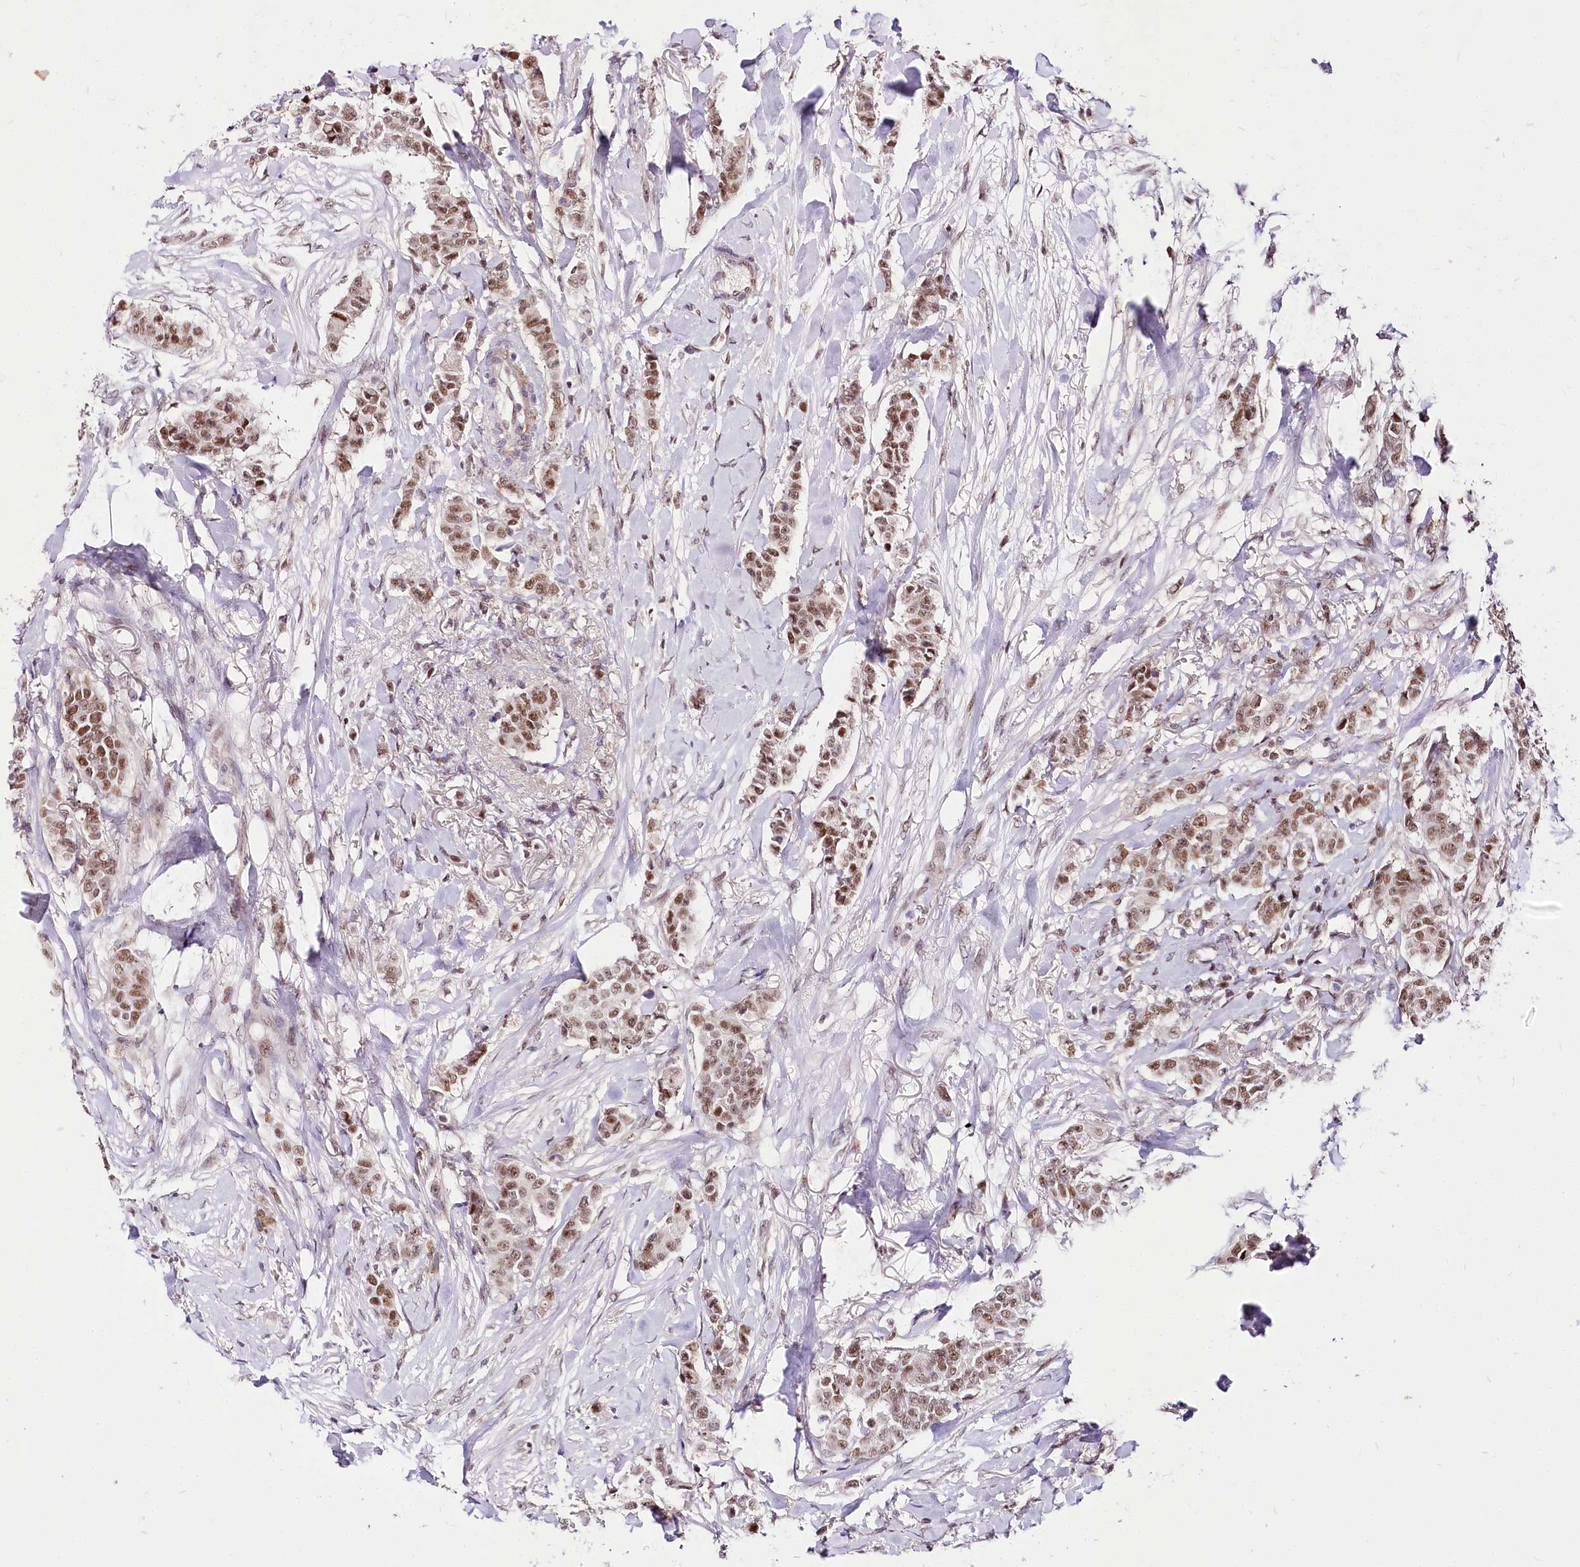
{"staining": {"intensity": "moderate", "quantity": ">75%", "location": "nuclear"}, "tissue": "breast cancer", "cell_type": "Tumor cells", "image_type": "cancer", "snomed": [{"axis": "morphology", "description": "Duct carcinoma"}, {"axis": "topography", "description": "Breast"}], "caption": "Invasive ductal carcinoma (breast) tissue shows moderate nuclear positivity in about >75% of tumor cells", "gene": "POLA2", "patient": {"sex": "female", "age": 40}}